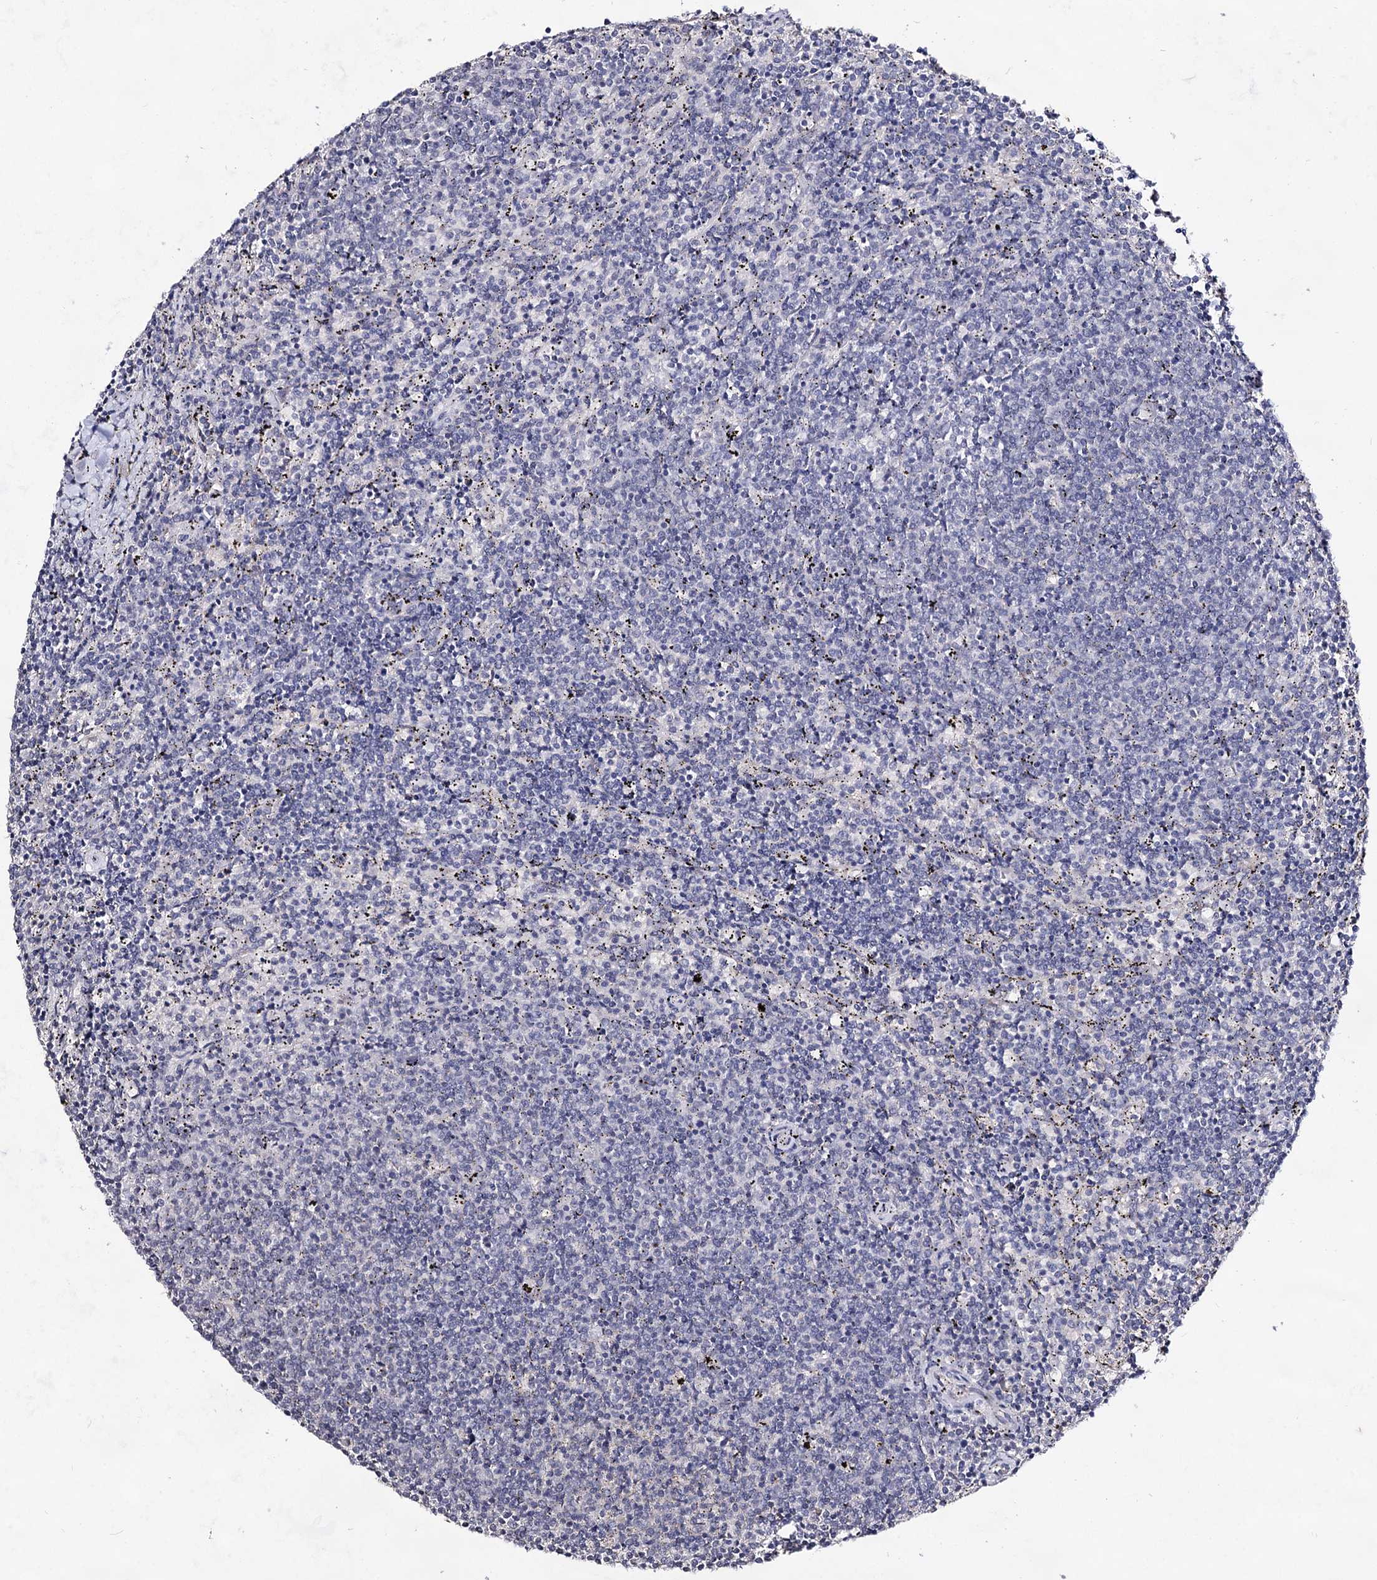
{"staining": {"intensity": "negative", "quantity": "none", "location": "none"}, "tissue": "lymphoma", "cell_type": "Tumor cells", "image_type": "cancer", "snomed": [{"axis": "morphology", "description": "Malignant lymphoma, non-Hodgkin's type, Low grade"}, {"axis": "topography", "description": "Spleen"}], "caption": "Micrograph shows no protein expression in tumor cells of malignant lymphoma, non-Hodgkin's type (low-grade) tissue.", "gene": "PLIN1", "patient": {"sex": "female", "age": 50}}